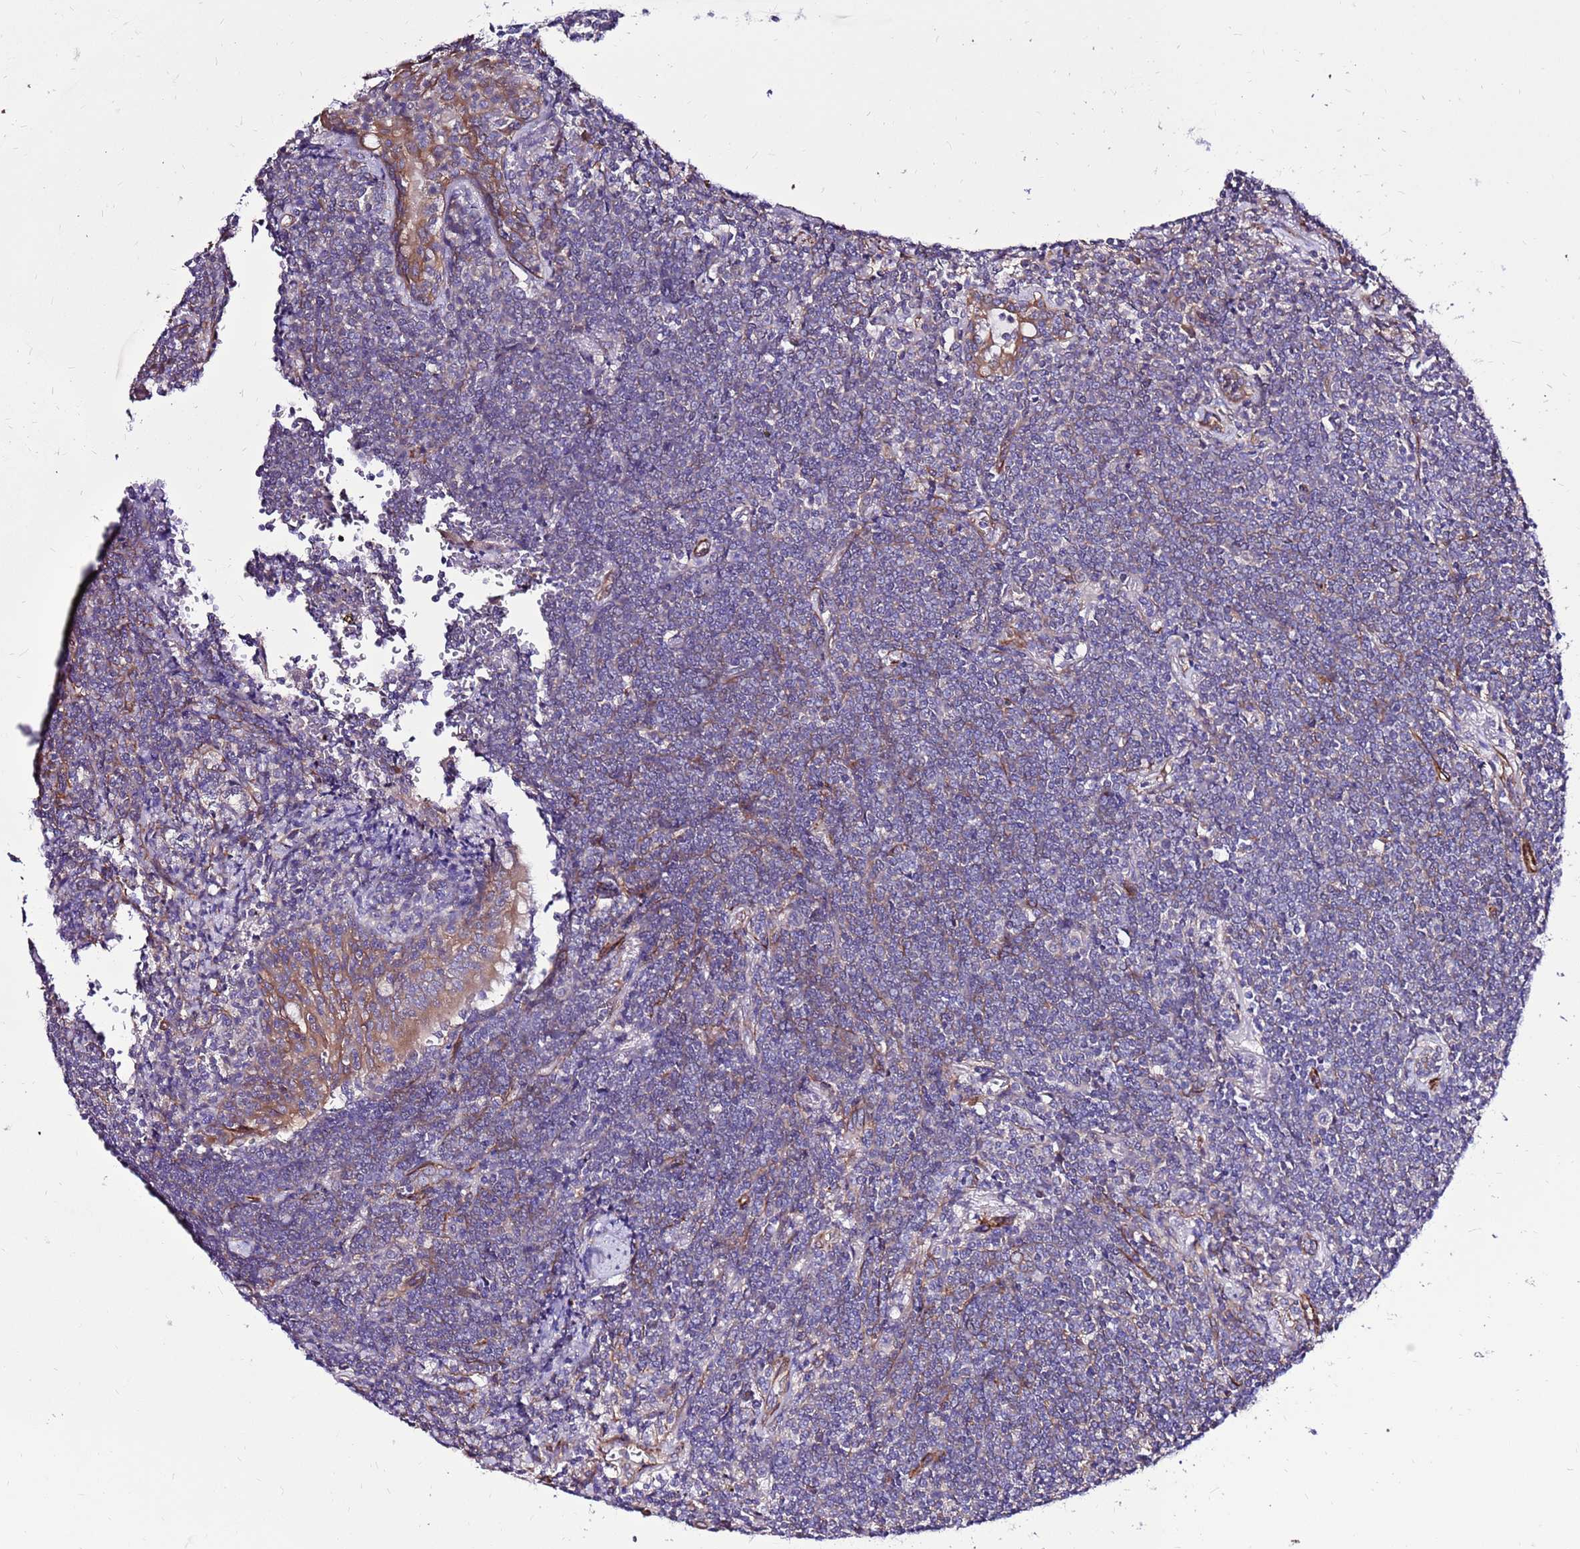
{"staining": {"intensity": "negative", "quantity": "none", "location": "none"}, "tissue": "lymphoma", "cell_type": "Tumor cells", "image_type": "cancer", "snomed": [{"axis": "morphology", "description": "Malignant lymphoma, non-Hodgkin's type, Low grade"}, {"axis": "topography", "description": "Lung"}], "caption": "A histopathology image of human lymphoma is negative for staining in tumor cells. The staining was performed using DAB (3,3'-diaminobenzidine) to visualize the protein expression in brown, while the nuclei were stained in blue with hematoxylin (Magnification: 20x).", "gene": "EI24", "patient": {"sex": "female", "age": 71}}